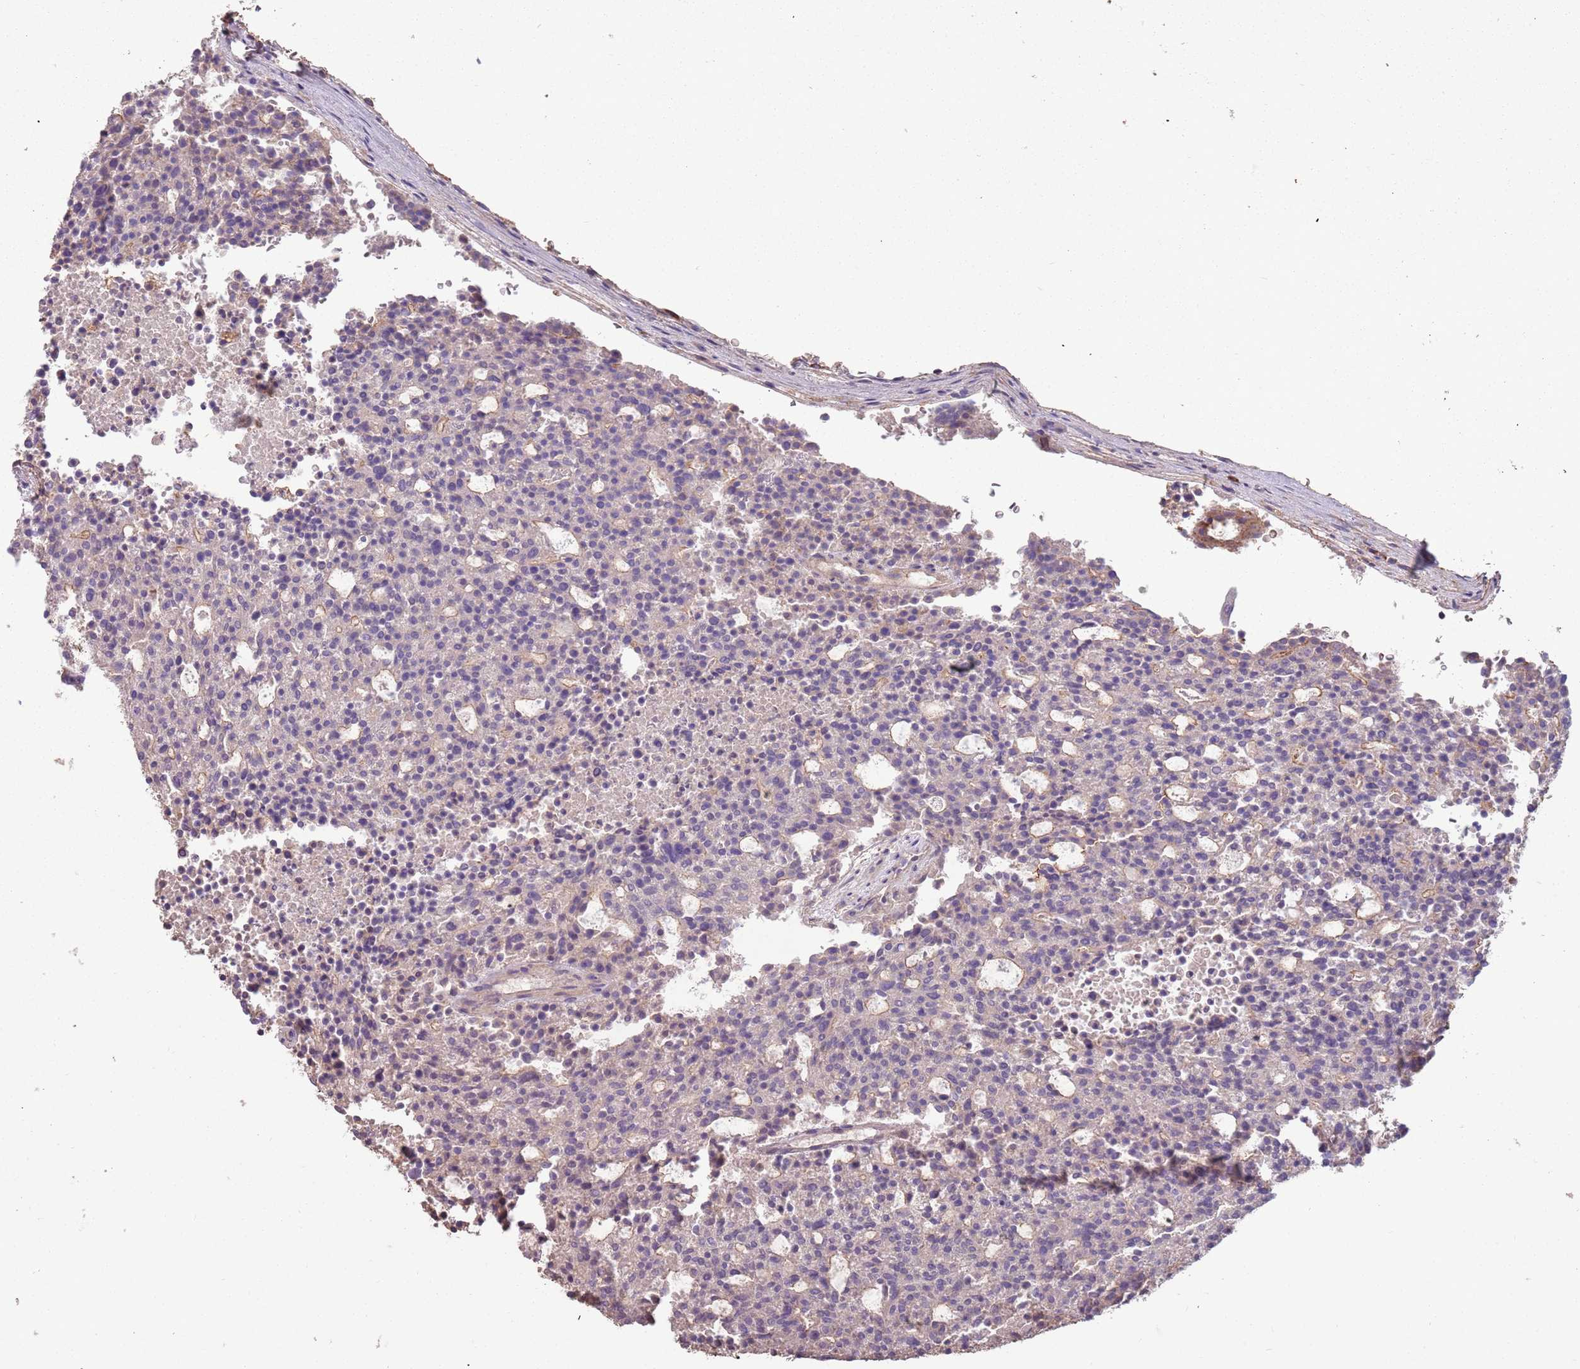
{"staining": {"intensity": "negative", "quantity": "none", "location": "none"}, "tissue": "carcinoid", "cell_type": "Tumor cells", "image_type": "cancer", "snomed": [{"axis": "morphology", "description": "Carcinoid, malignant, NOS"}, {"axis": "topography", "description": "Pancreas"}], "caption": "Immunohistochemical staining of carcinoid reveals no significant positivity in tumor cells.", "gene": "FECH", "patient": {"sex": "female", "age": 54}}